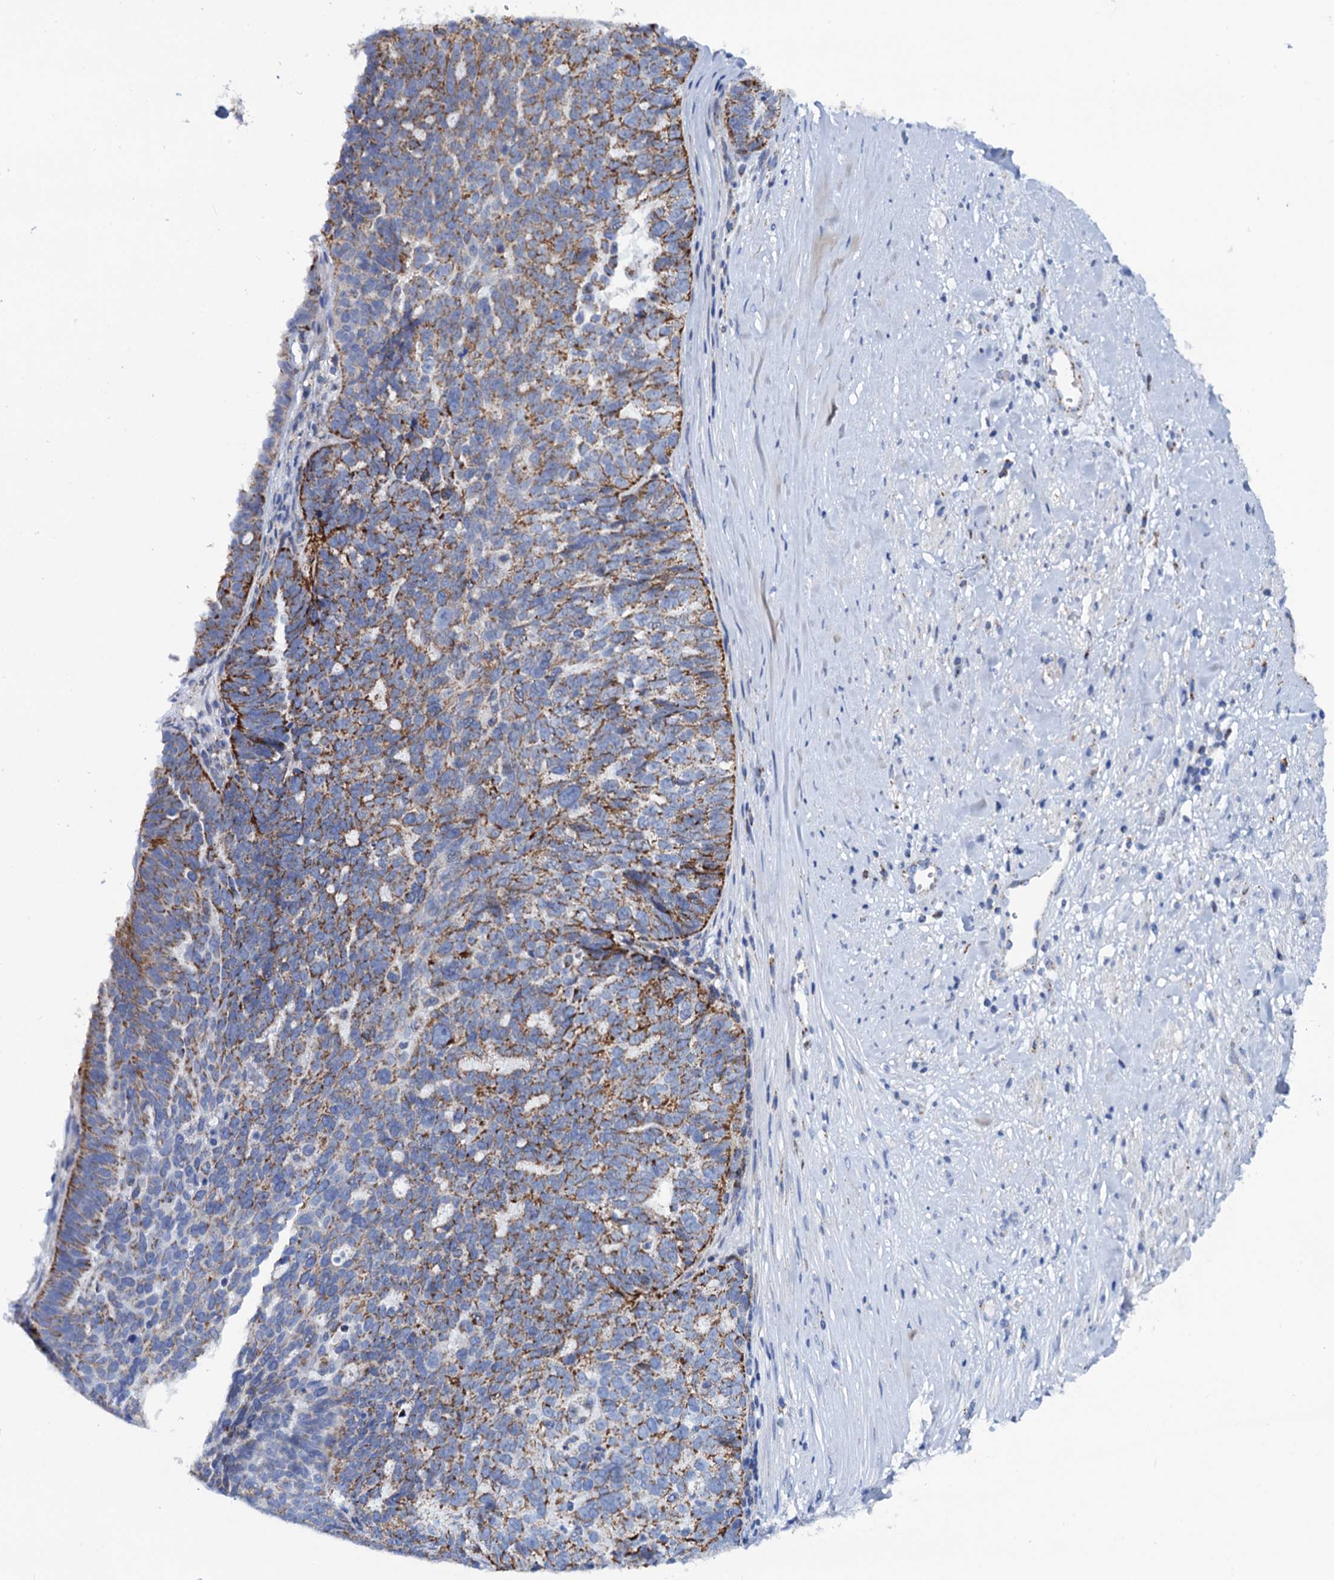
{"staining": {"intensity": "moderate", "quantity": ">75%", "location": "cytoplasmic/membranous"}, "tissue": "ovarian cancer", "cell_type": "Tumor cells", "image_type": "cancer", "snomed": [{"axis": "morphology", "description": "Cystadenocarcinoma, serous, NOS"}, {"axis": "topography", "description": "Ovary"}], "caption": "The photomicrograph demonstrates a brown stain indicating the presence of a protein in the cytoplasmic/membranous of tumor cells in ovarian serous cystadenocarcinoma.", "gene": "PTCD3", "patient": {"sex": "female", "age": 59}}